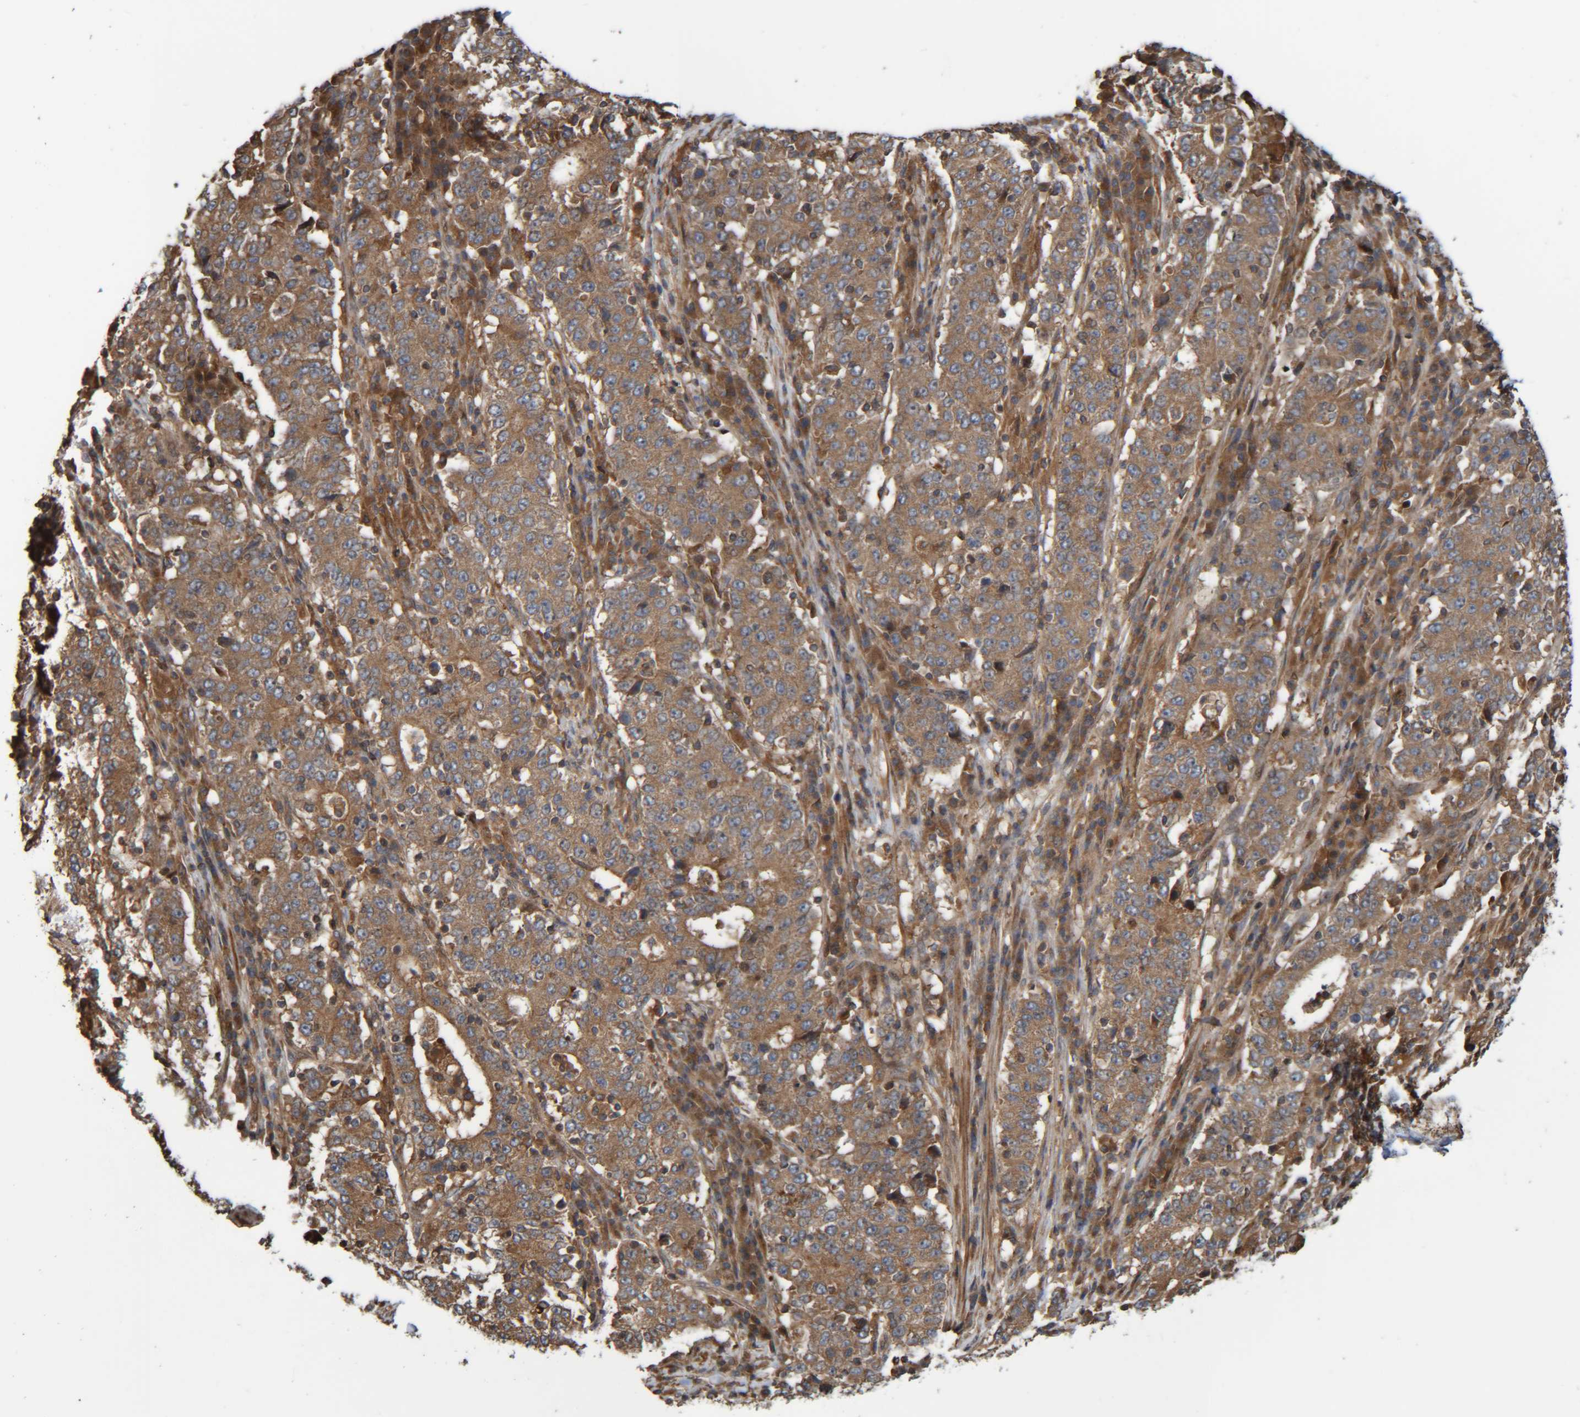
{"staining": {"intensity": "moderate", "quantity": ">75%", "location": "cytoplasmic/membranous"}, "tissue": "stomach cancer", "cell_type": "Tumor cells", "image_type": "cancer", "snomed": [{"axis": "morphology", "description": "Adenocarcinoma, NOS"}, {"axis": "topography", "description": "Stomach"}], "caption": "This photomicrograph exhibits immunohistochemistry staining of stomach cancer (adenocarcinoma), with medium moderate cytoplasmic/membranous positivity in approximately >75% of tumor cells.", "gene": "CCDC57", "patient": {"sex": "male", "age": 59}}